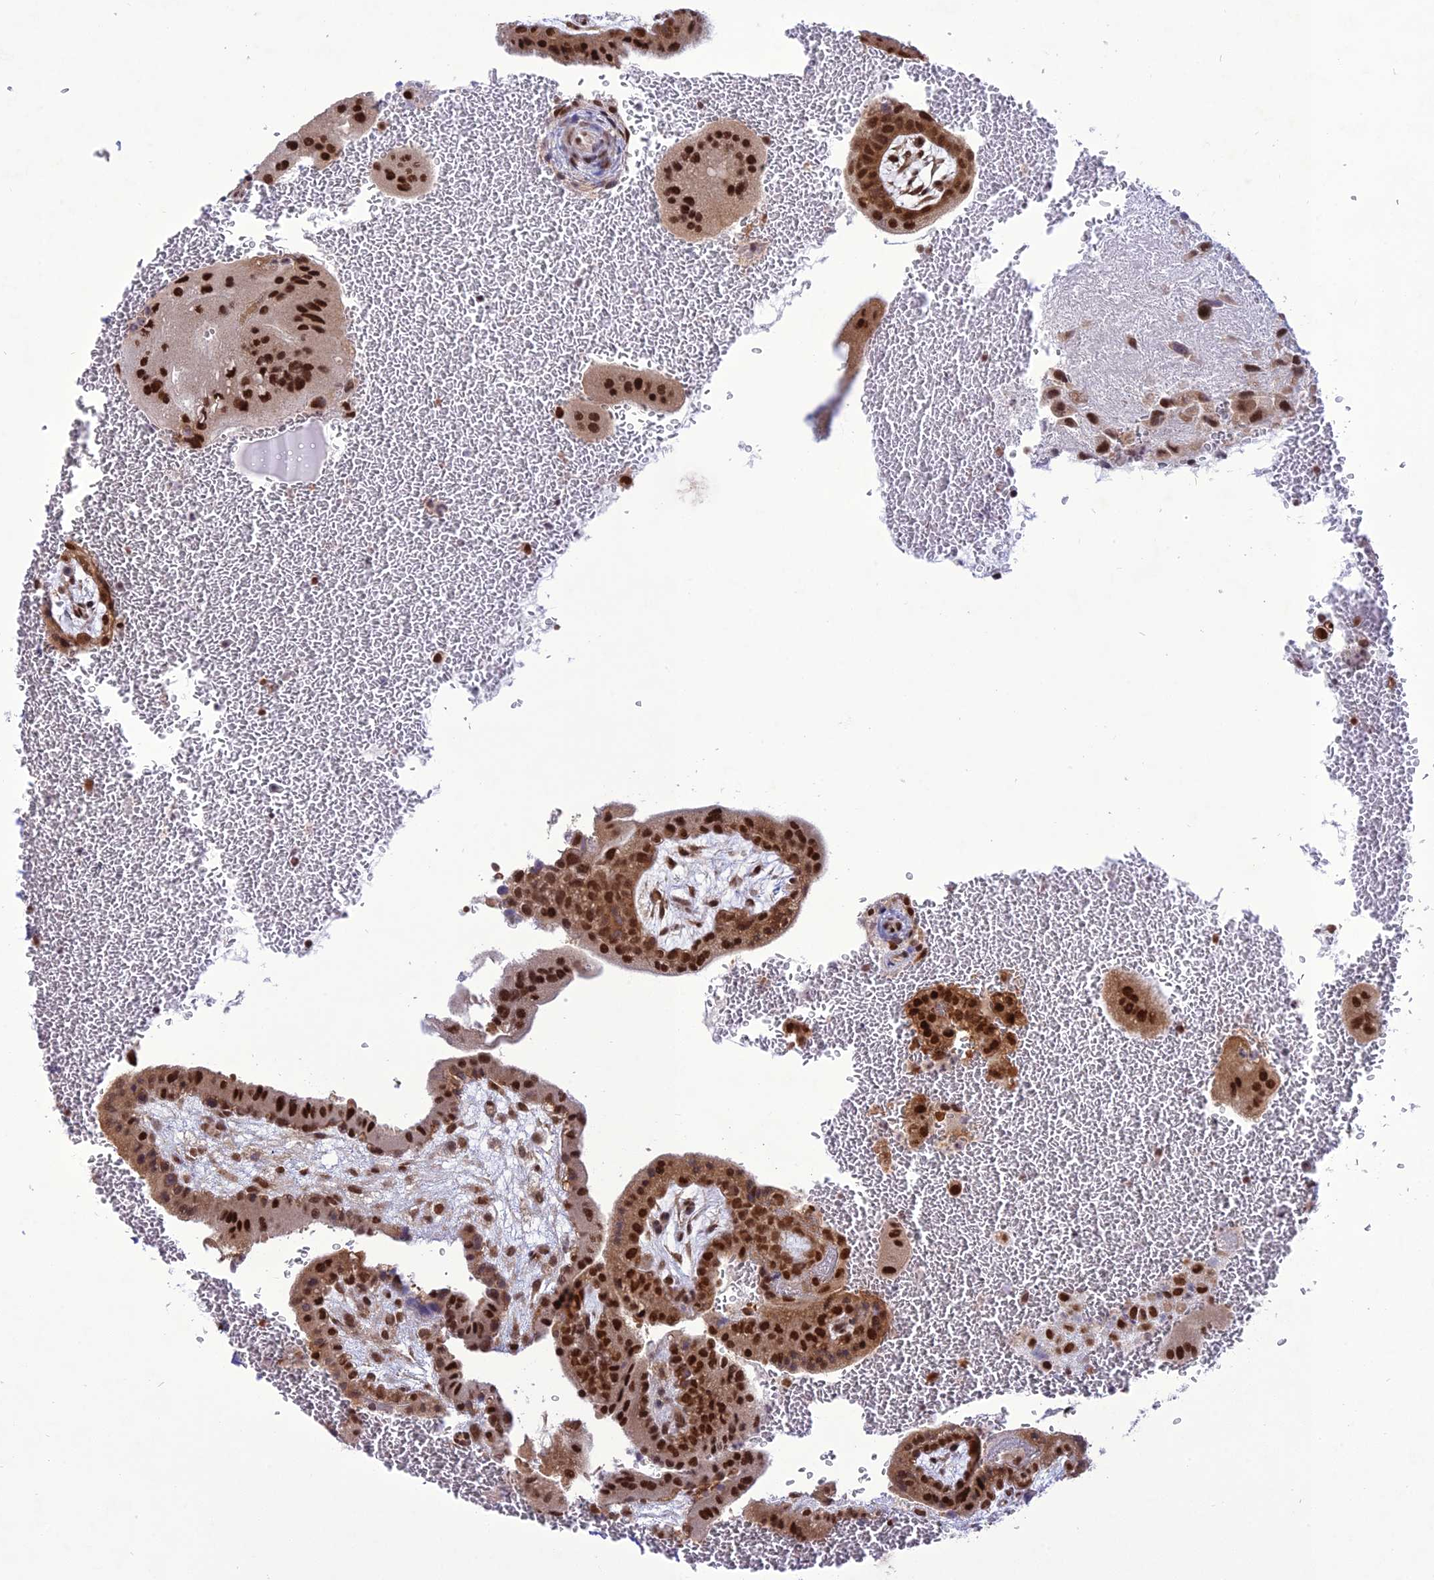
{"staining": {"intensity": "strong", "quantity": ">75%", "location": "nuclear"}, "tissue": "placenta", "cell_type": "Trophoblastic cells", "image_type": "normal", "snomed": [{"axis": "morphology", "description": "Normal tissue, NOS"}, {"axis": "topography", "description": "Placenta"}], "caption": "This image exhibits normal placenta stained with IHC to label a protein in brown. The nuclear of trophoblastic cells show strong positivity for the protein. Nuclei are counter-stained blue.", "gene": "DDX1", "patient": {"sex": "female", "age": 35}}